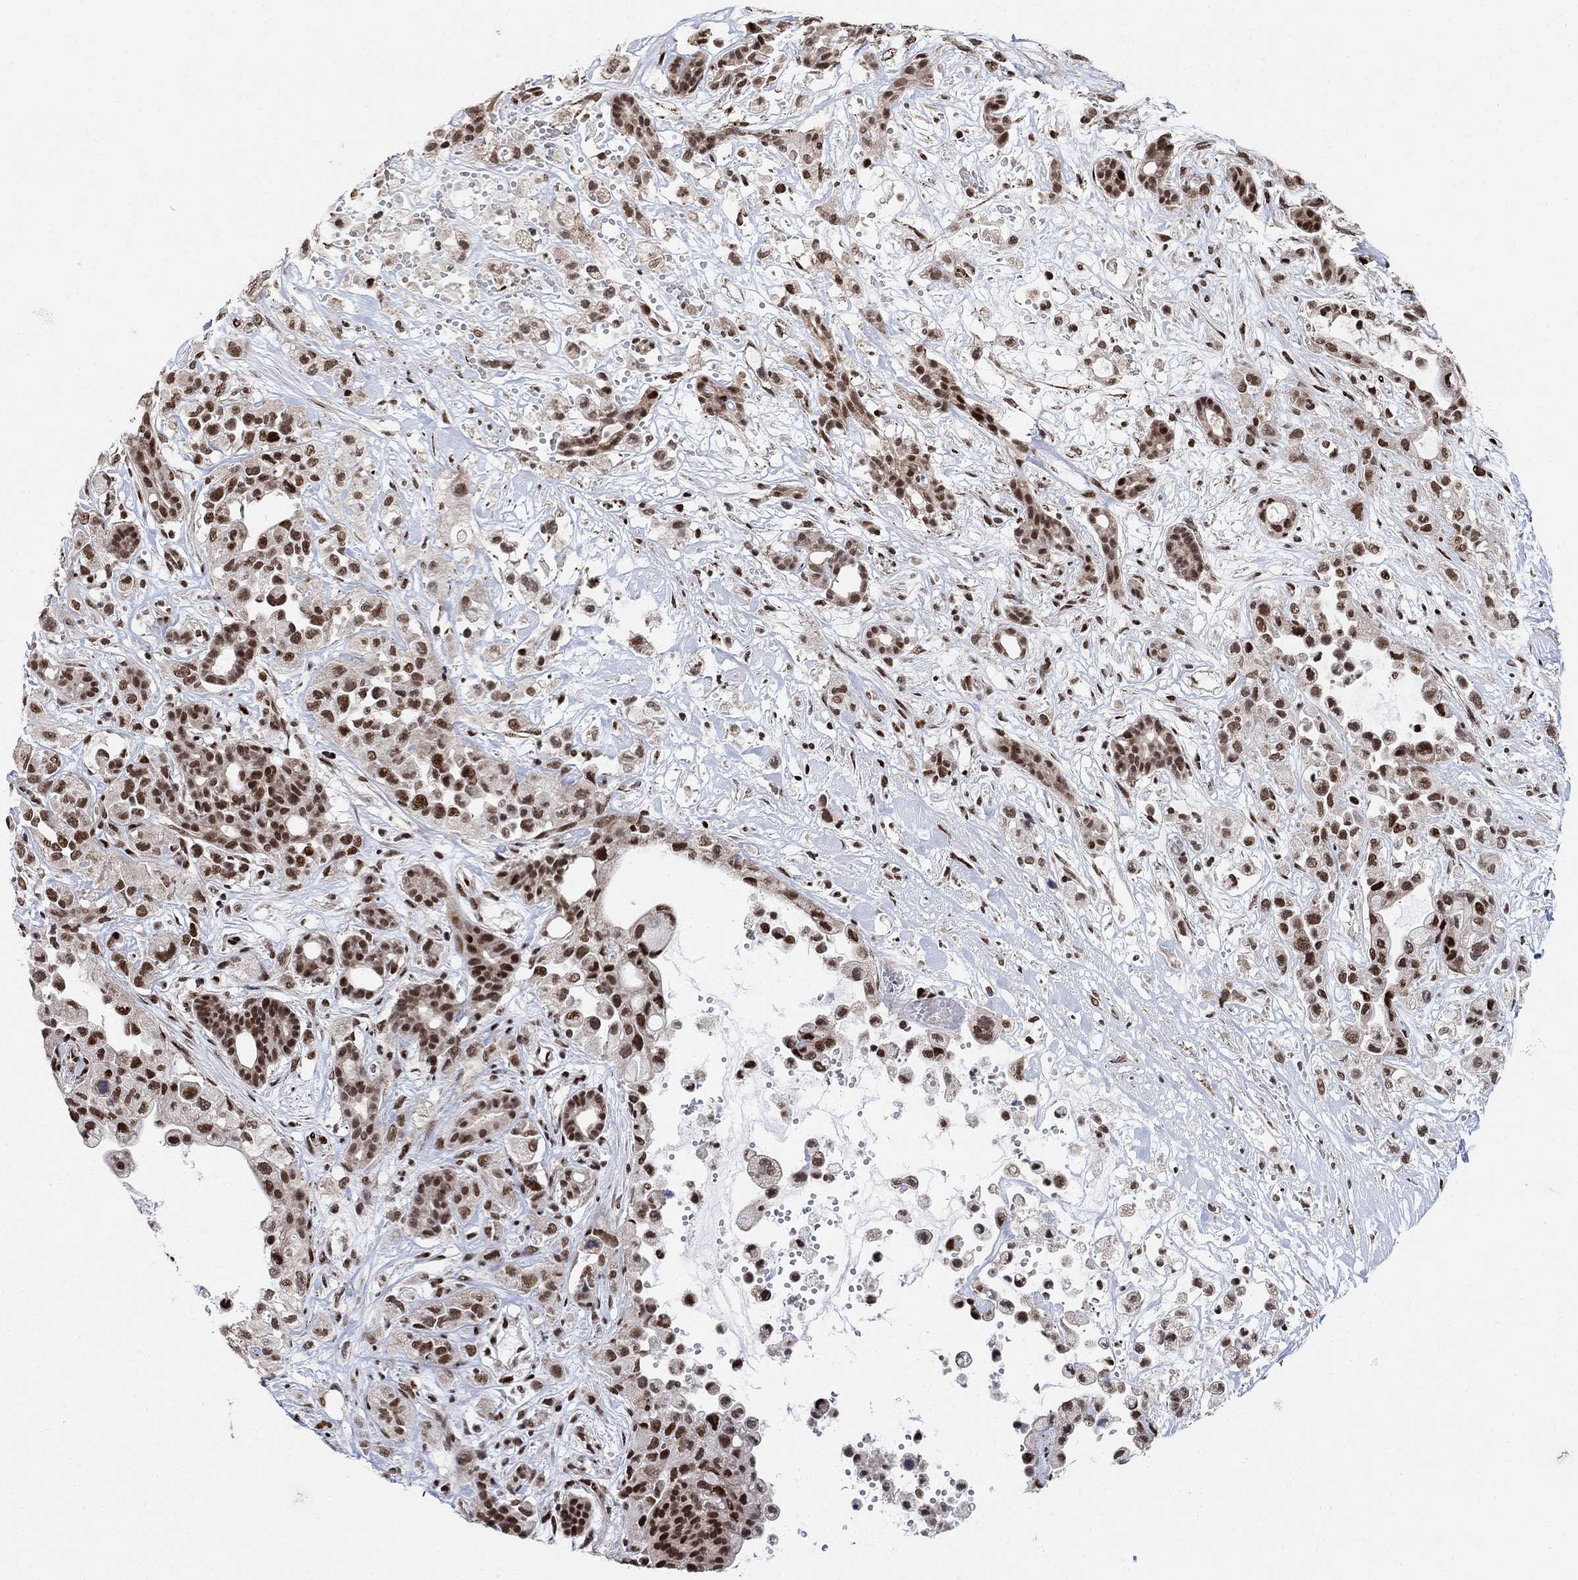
{"staining": {"intensity": "strong", "quantity": ">75%", "location": "nuclear"}, "tissue": "pancreatic cancer", "cell_type": "Tumor cells", "image_type": "cancer", "snomed": [{"axis": "morphology", "description": "Adenocarcinoma, NOS"}, {"axis": "topography", "description": "Pancreas"}], "caption": "DAB (3,3'-diaminobenzidine) immunohistochemical staining of adenocarcinoma (pancreatic) exhibits strong nuclear protein positivity in approximately >75% of tumor cells.", "gene": "E4F1", "patient": {"sex": "male", "age": 44}}